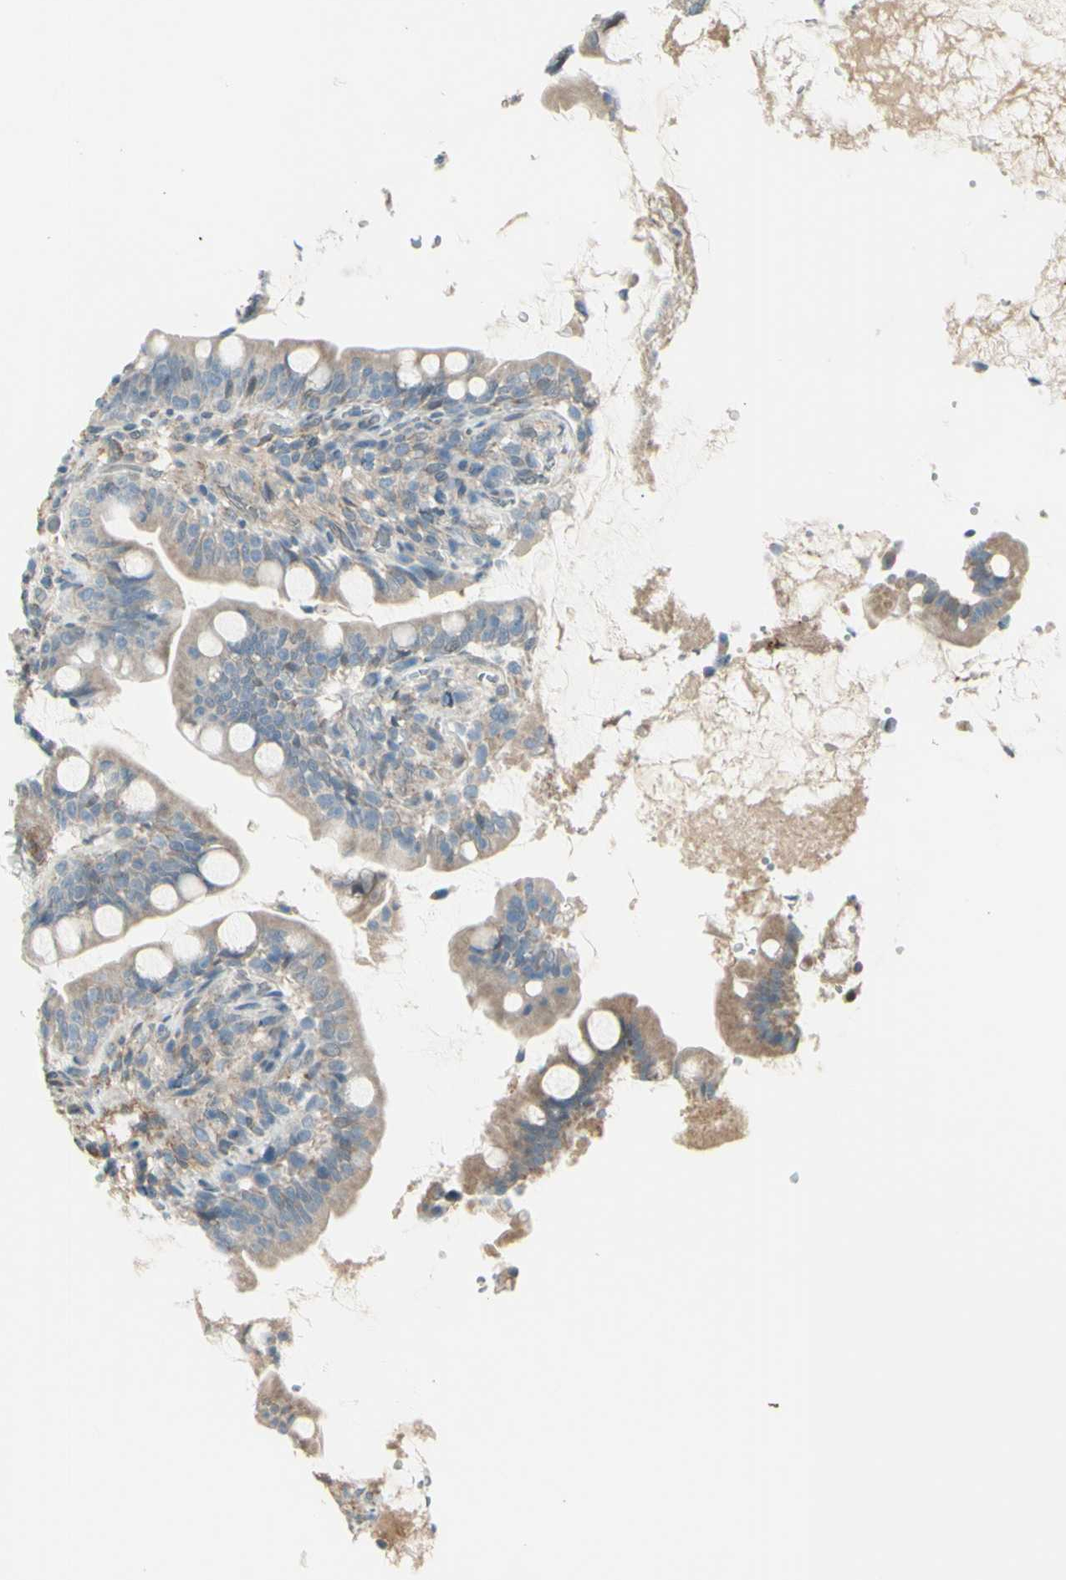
{"staining": {"intensity": "weak", "quantity": ">75%", "location": "cytoplasmic/membranous"}, "tissue": "small intestine", "cell_type": "Glandular cells", "image_type": "normal", "snomed": [{"axis": "morphology", "description": "Normal tissue, NOS"}, {"axis": "topography", "description": "Small intestine"}], "caption": "Glandular cells display low levels of weak cytoplasmic/membranous positivity in about >75% of cells in benign human small intestine.", "gene": "NAXD", "patient": {"sex": "female", "age": 56}}